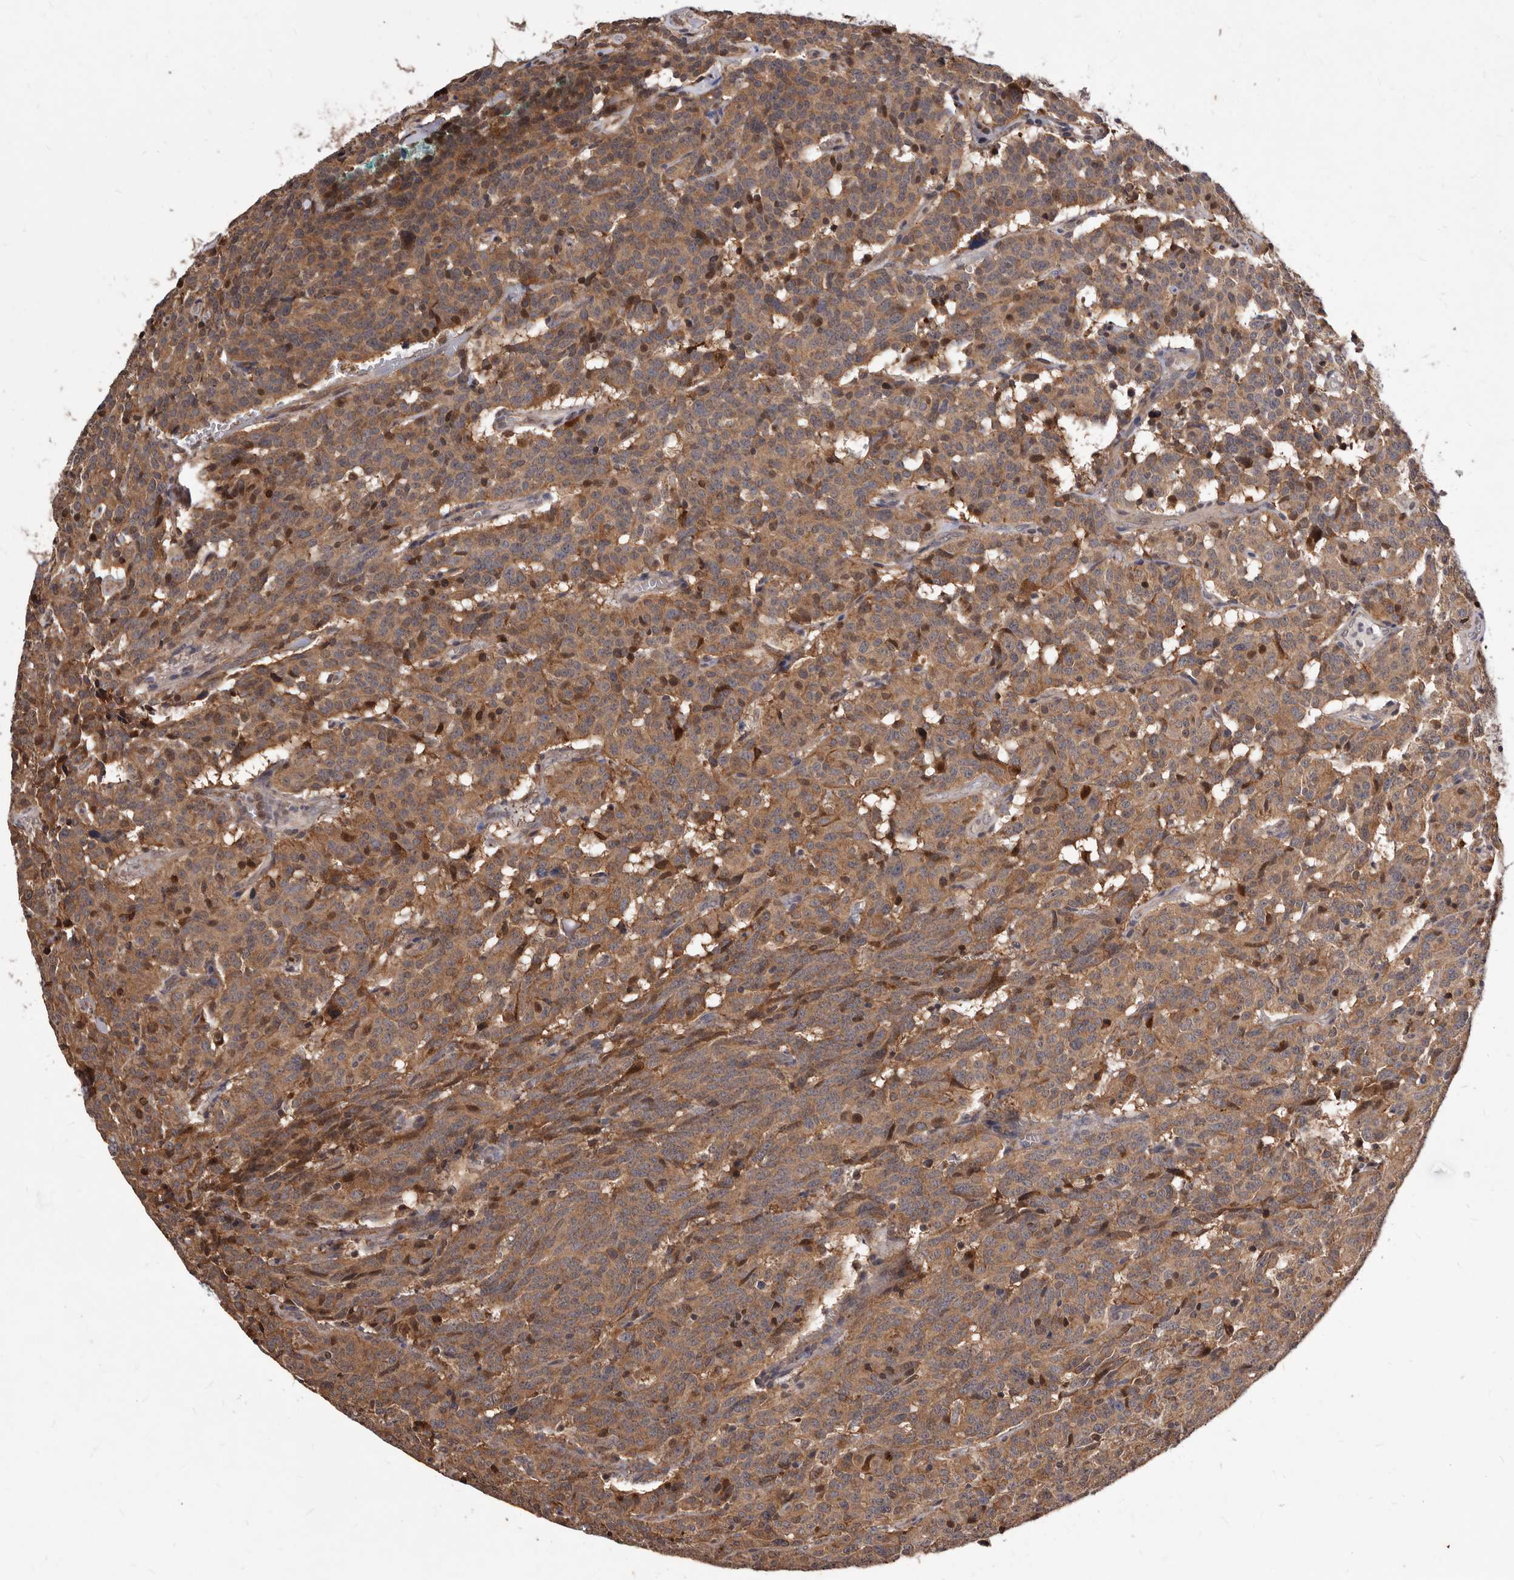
{"staining": {"intensity": "moderate", "quantity": ">75%", "location": "cytoplasmic/membranous"}, "tissue": "carcinoid", "cell_type": "Tumor cells", "image_type": "cancer", "snomed": [{"axis": "morphology", "description": "Carcinoid, malignant, NOS"}, {"axis": "topography", "description": "Lung"}], "caption": "The histopathology image demonstrates immunohistochemical staining of malignant carcinoid. There is moderate cytoplasmic/membranous expression is identified in about >75% of tumor cells.", "gene": "RRM2B", "patient": {"sex": "female", "age": 46}}